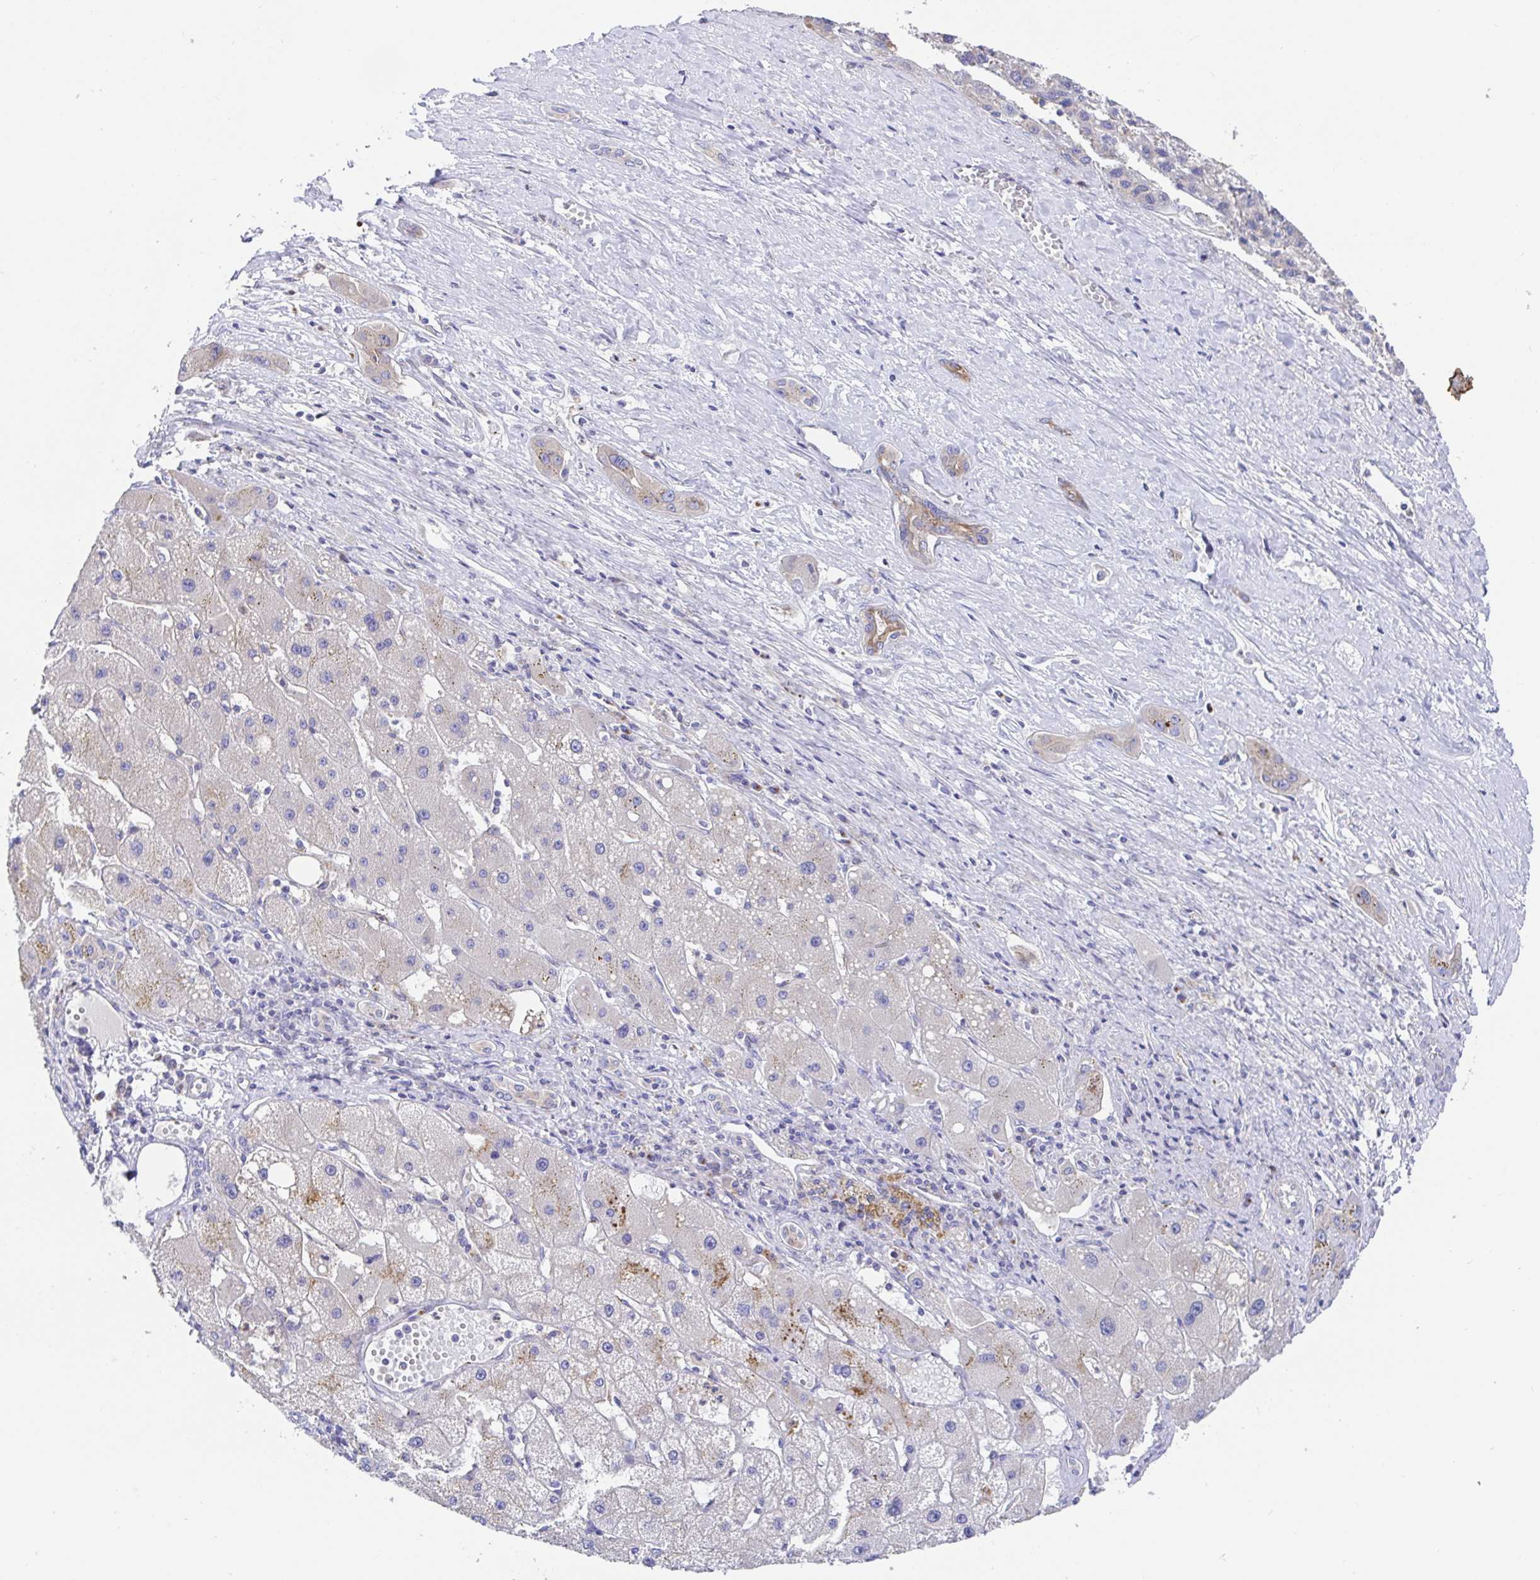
{"staining": {"intensity": "negative", "quantity": "none", "location": "none"}, "tissue": "liver cancer", "cell_type": "Tumor cells", "image_type": "cancer", "snomed": [{"axis": "morphology", "description": "Carcinoma, Hepatocellular, NOS"}, {"axis": "topography", "description": "Liver"}], "caption": "High power microscopy photomicrograph of an immunohistochemistry (IHC) micrograph of hepatocellular carcinoma (liver), revealing no significant expression in tumor cells. (DAB immunohistochemistry (IHC) with hematoxylin counter stain).", "gene": "GOLGA1", "patient": {"sex": "female", "age": 82}}